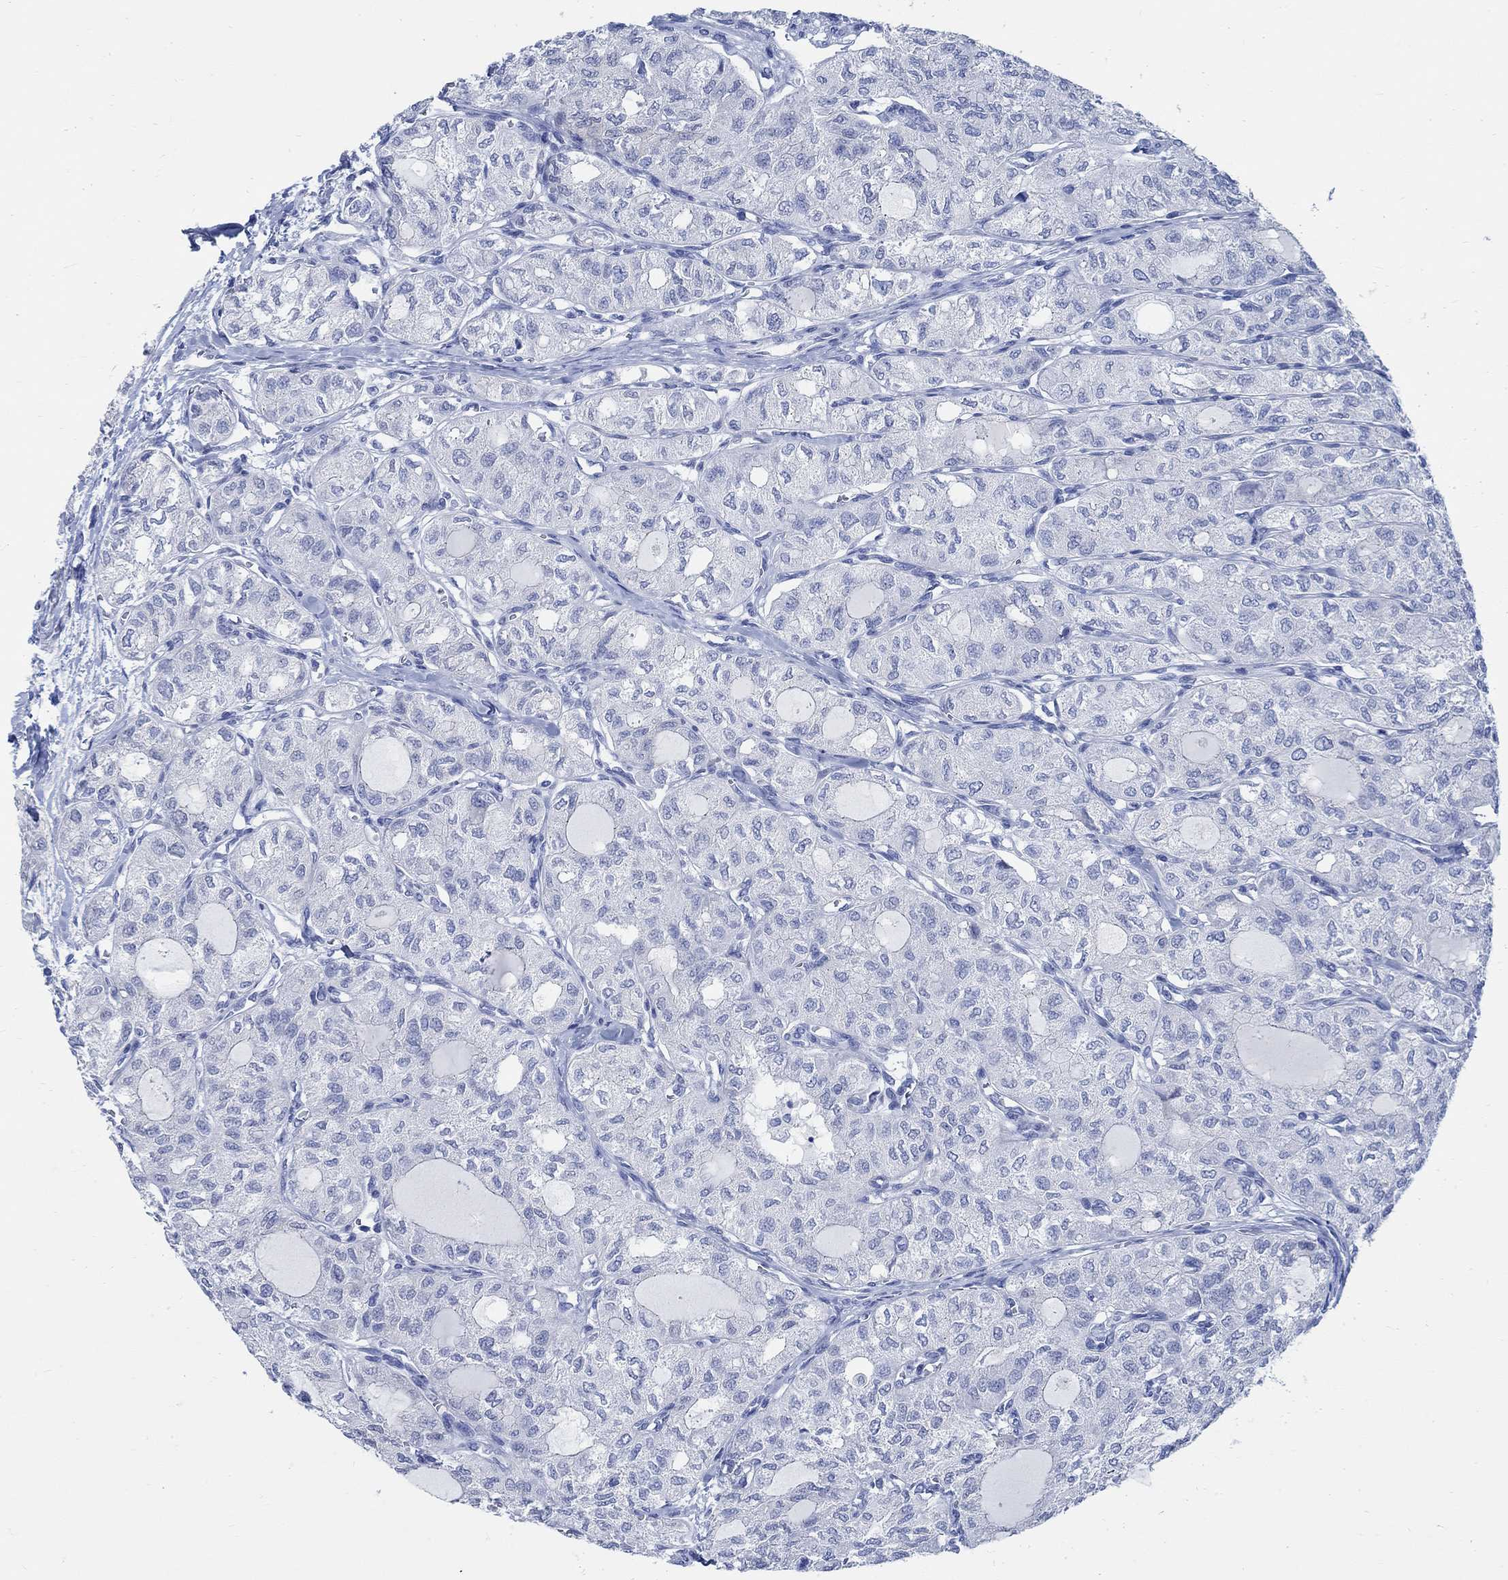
{"staining": {"intensity": "negative", "quantity": "none", "location": "none"}, "tissue": "thyroid cancer", "cell_type": "Tumor cells", "image_type": "cancer", "snomed": [{"axis": "morphology", "description": "Follicular adenoma carcinoma, NOS"}, {"axis": "topography", "description": "Thyroid gland"}], "caption": "An immunohistochemistry (IHC) histopathology image of follicular adenoma carcinoma (thyroid) is shown. There is no staining in tumor cells of follicular adenoma carcinoma (thyroid).", "gene": "CAMK2N1", "patient": {"sex": "male", "age": 75}}